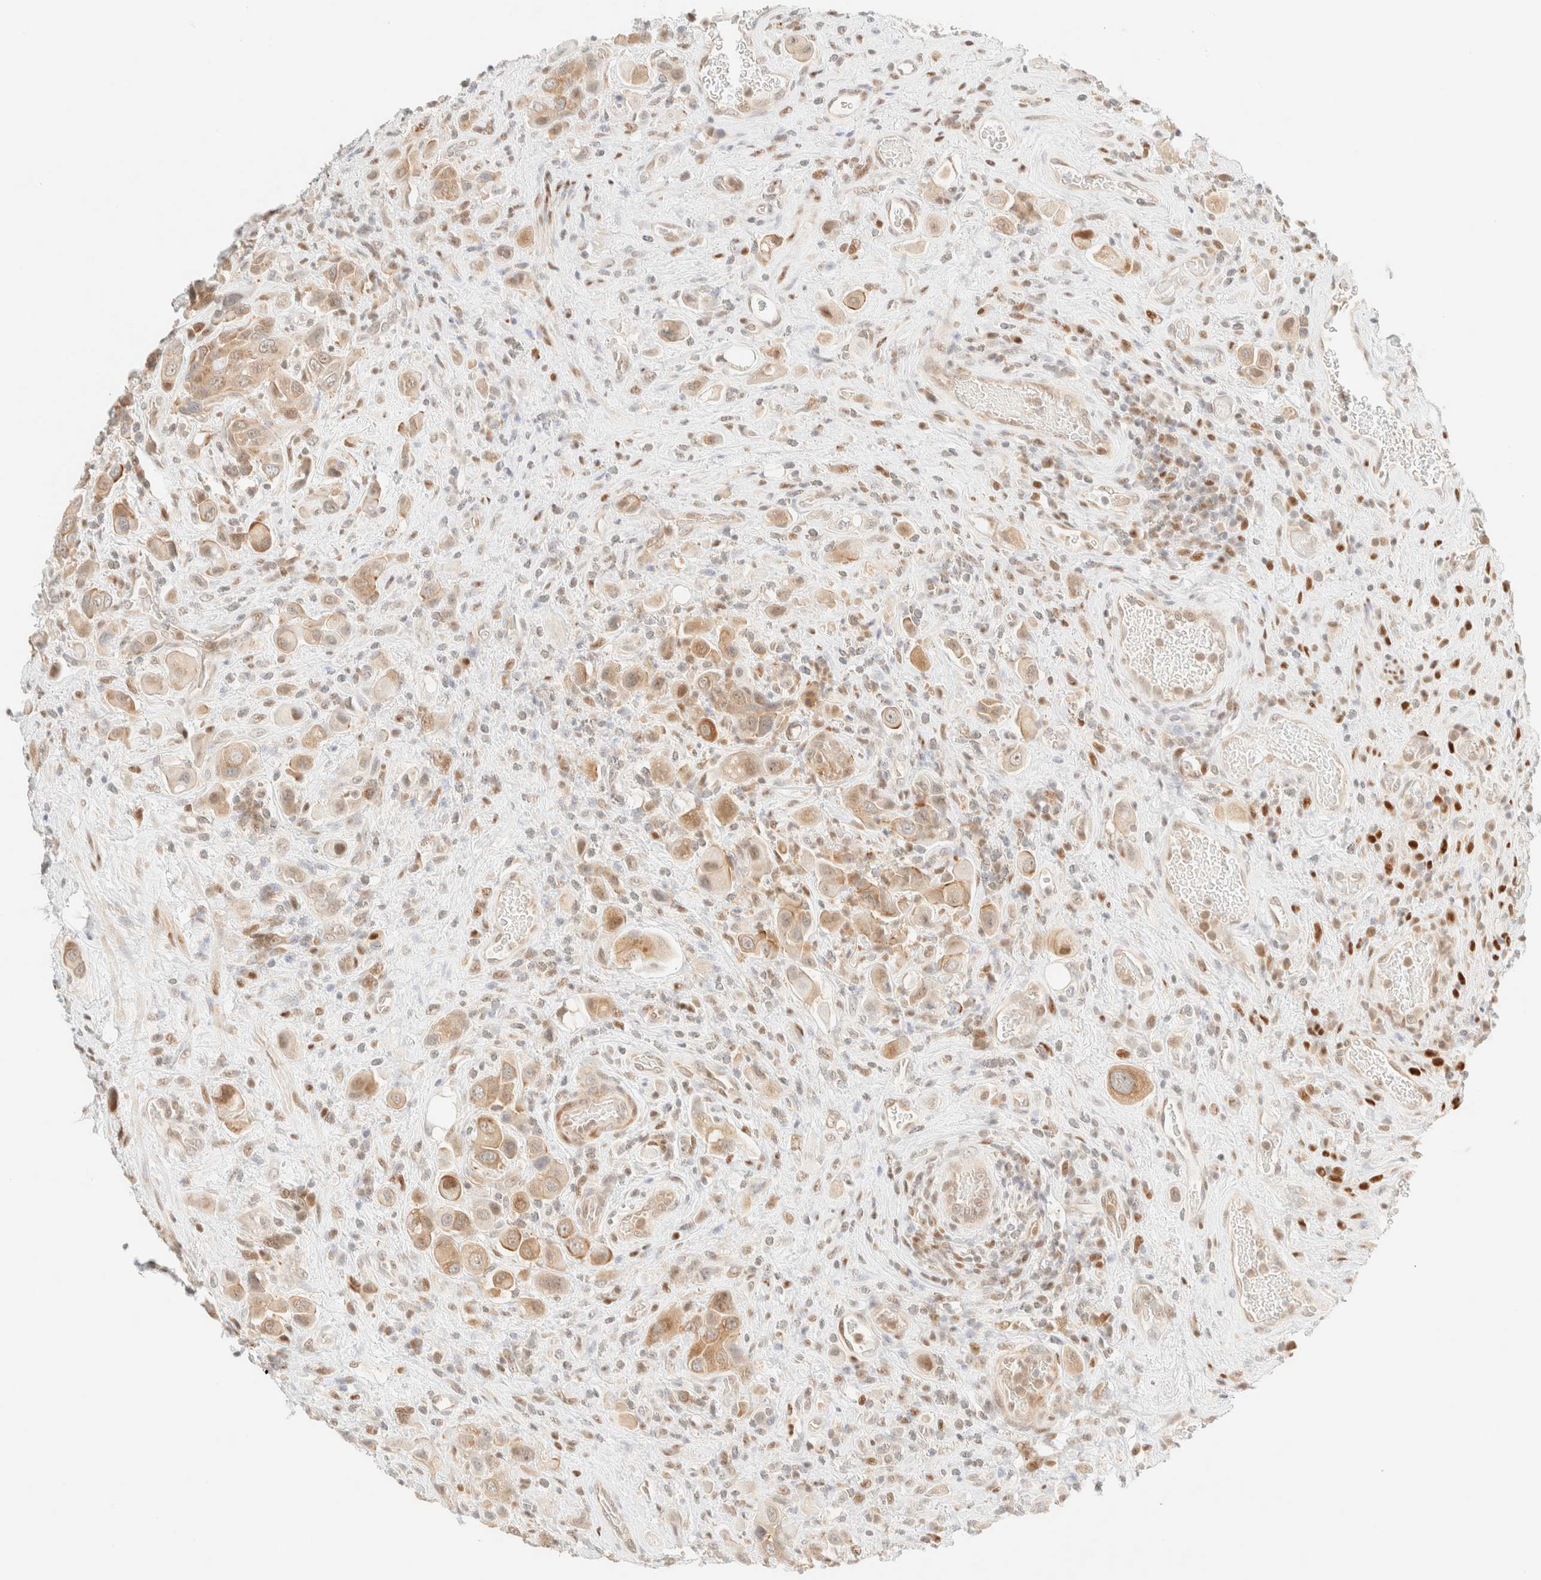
{"staining": {"intensity": "weak", "quantity": ">75%", "location": "cytoplasmic/membranous"}, "tissue": "urothelial cancer", "cell_type": "Tumor cells", "image_type": "cancer", "snomed": [{"axis": "morphology", "description": "Urothelial carcinoma, High grade"}, {"axis": "topography", "description": "Urinary bladder"}], "caption": "Immunohistochemistry (IHC) photomicrograph of neoplastic tissue: human high-grade urothelial carcinoma stained using immunohistochemistry (IHC) displays low levels of weak protein expression localized specifically in the cytoplasmic/membranous of tumor cells, appearing as a cytoplasmic/membranous brown color.", "gene": "TSR1", "patient": {"sex": "male", "age": 50}}